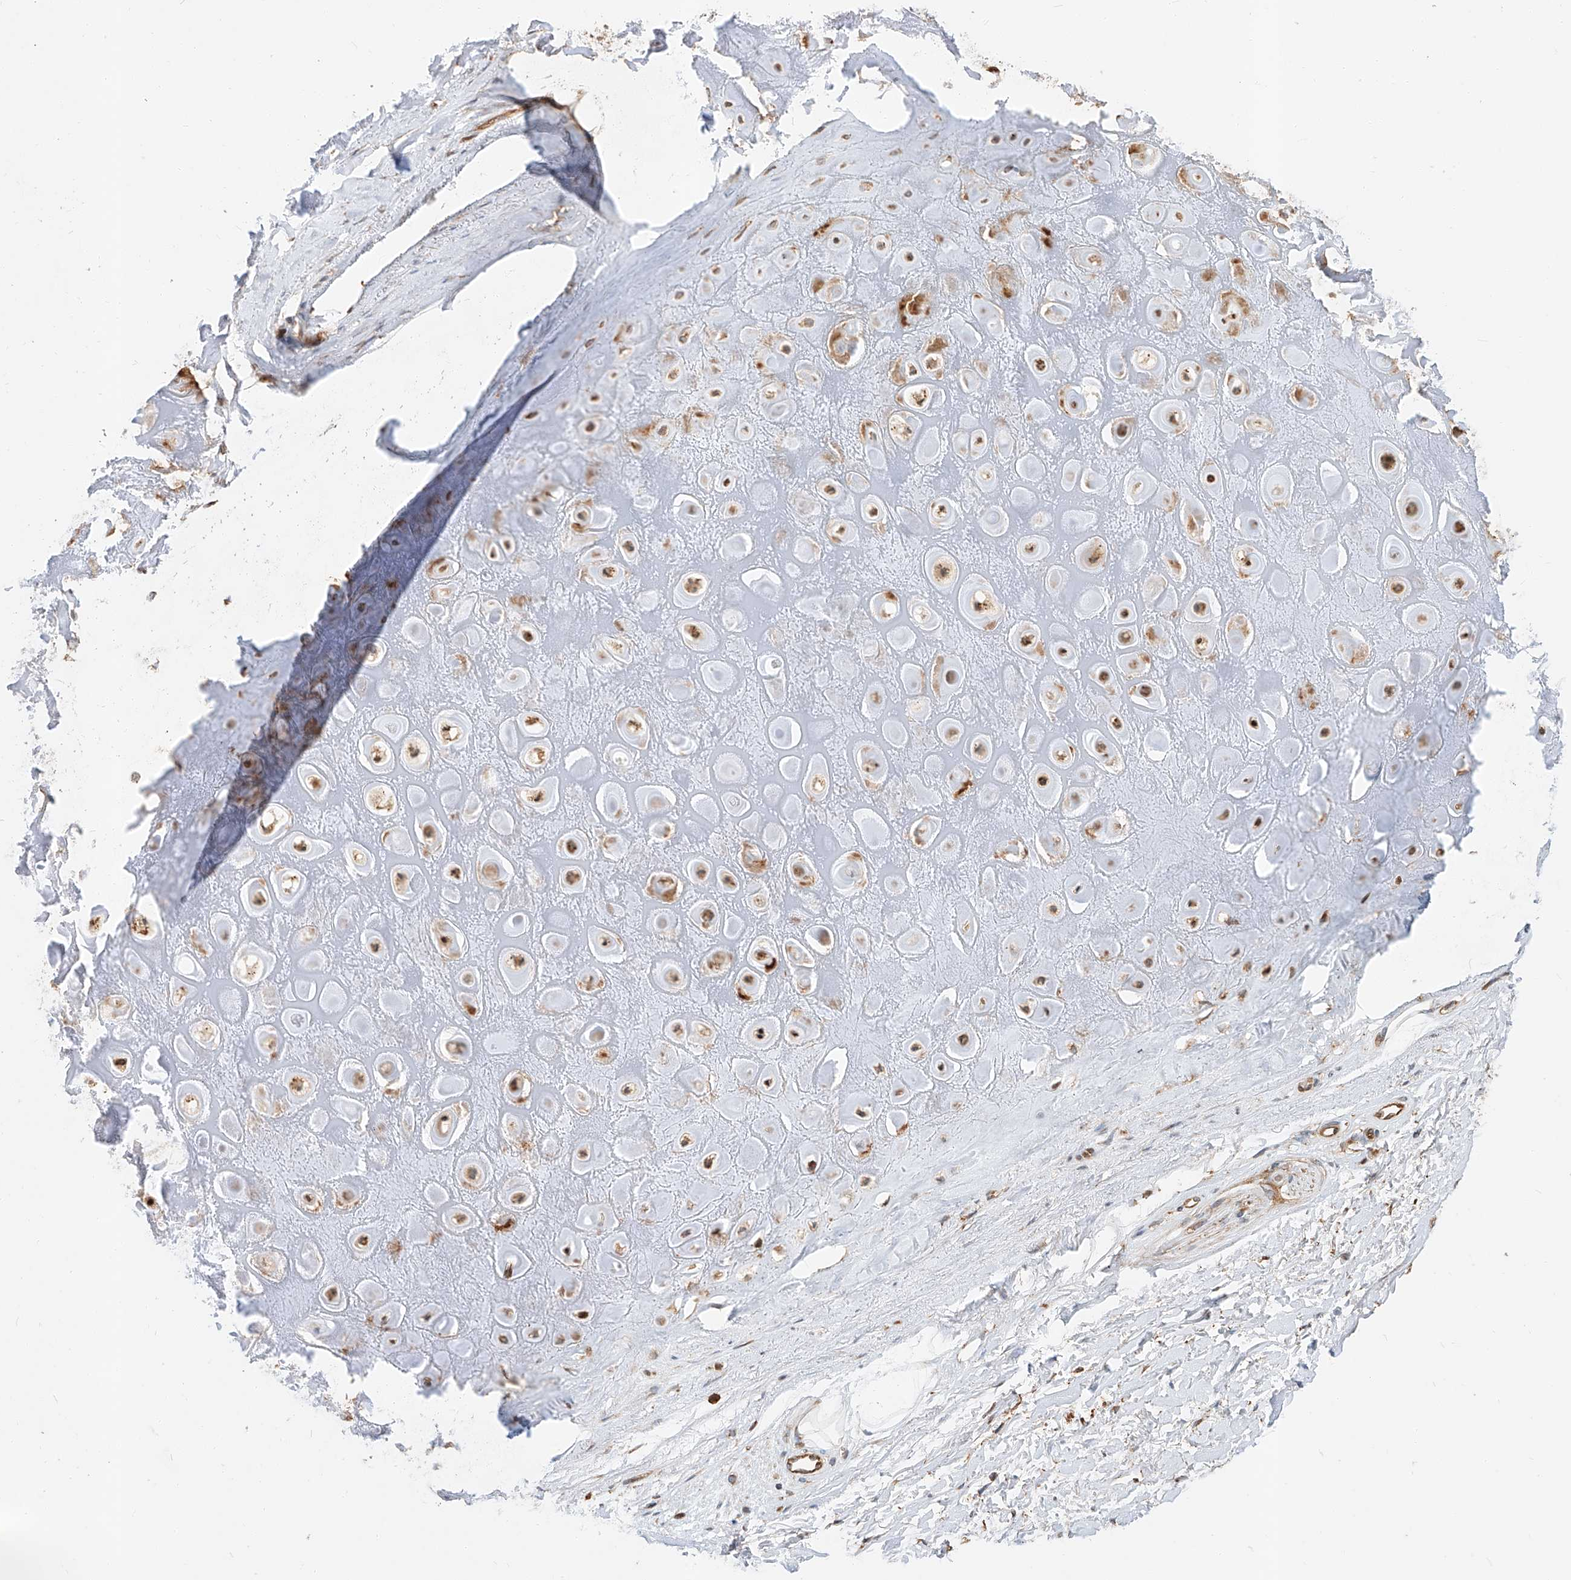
{"staining": {"intensity": "moderate", "quantity": ">75%", "location": "cytoplasmic/membranous"}, "tissue": "adipose tissue", "cell_type": "Adipocytes", "image_type": "normal", "snomed": [{"axis": "morphology", "description": "Normal tissue, NOS"}, {"axis": "morphology", "description": "Basal cell carcinoma"}, {"axis": "topography", "description": "Skin"}], "caption": "Adipose tissue stained with immunohistochemistry (IHC) displays moderate cytoplasmic/membranous staining in approximately >75% of adipocytes. (Stains: DAB in brown, nuclei in blue, Microscopy: brightfield microscopy at high magnification).", "gene": "DIRAS3", "patient": {"sex": "female", "age": 89}}